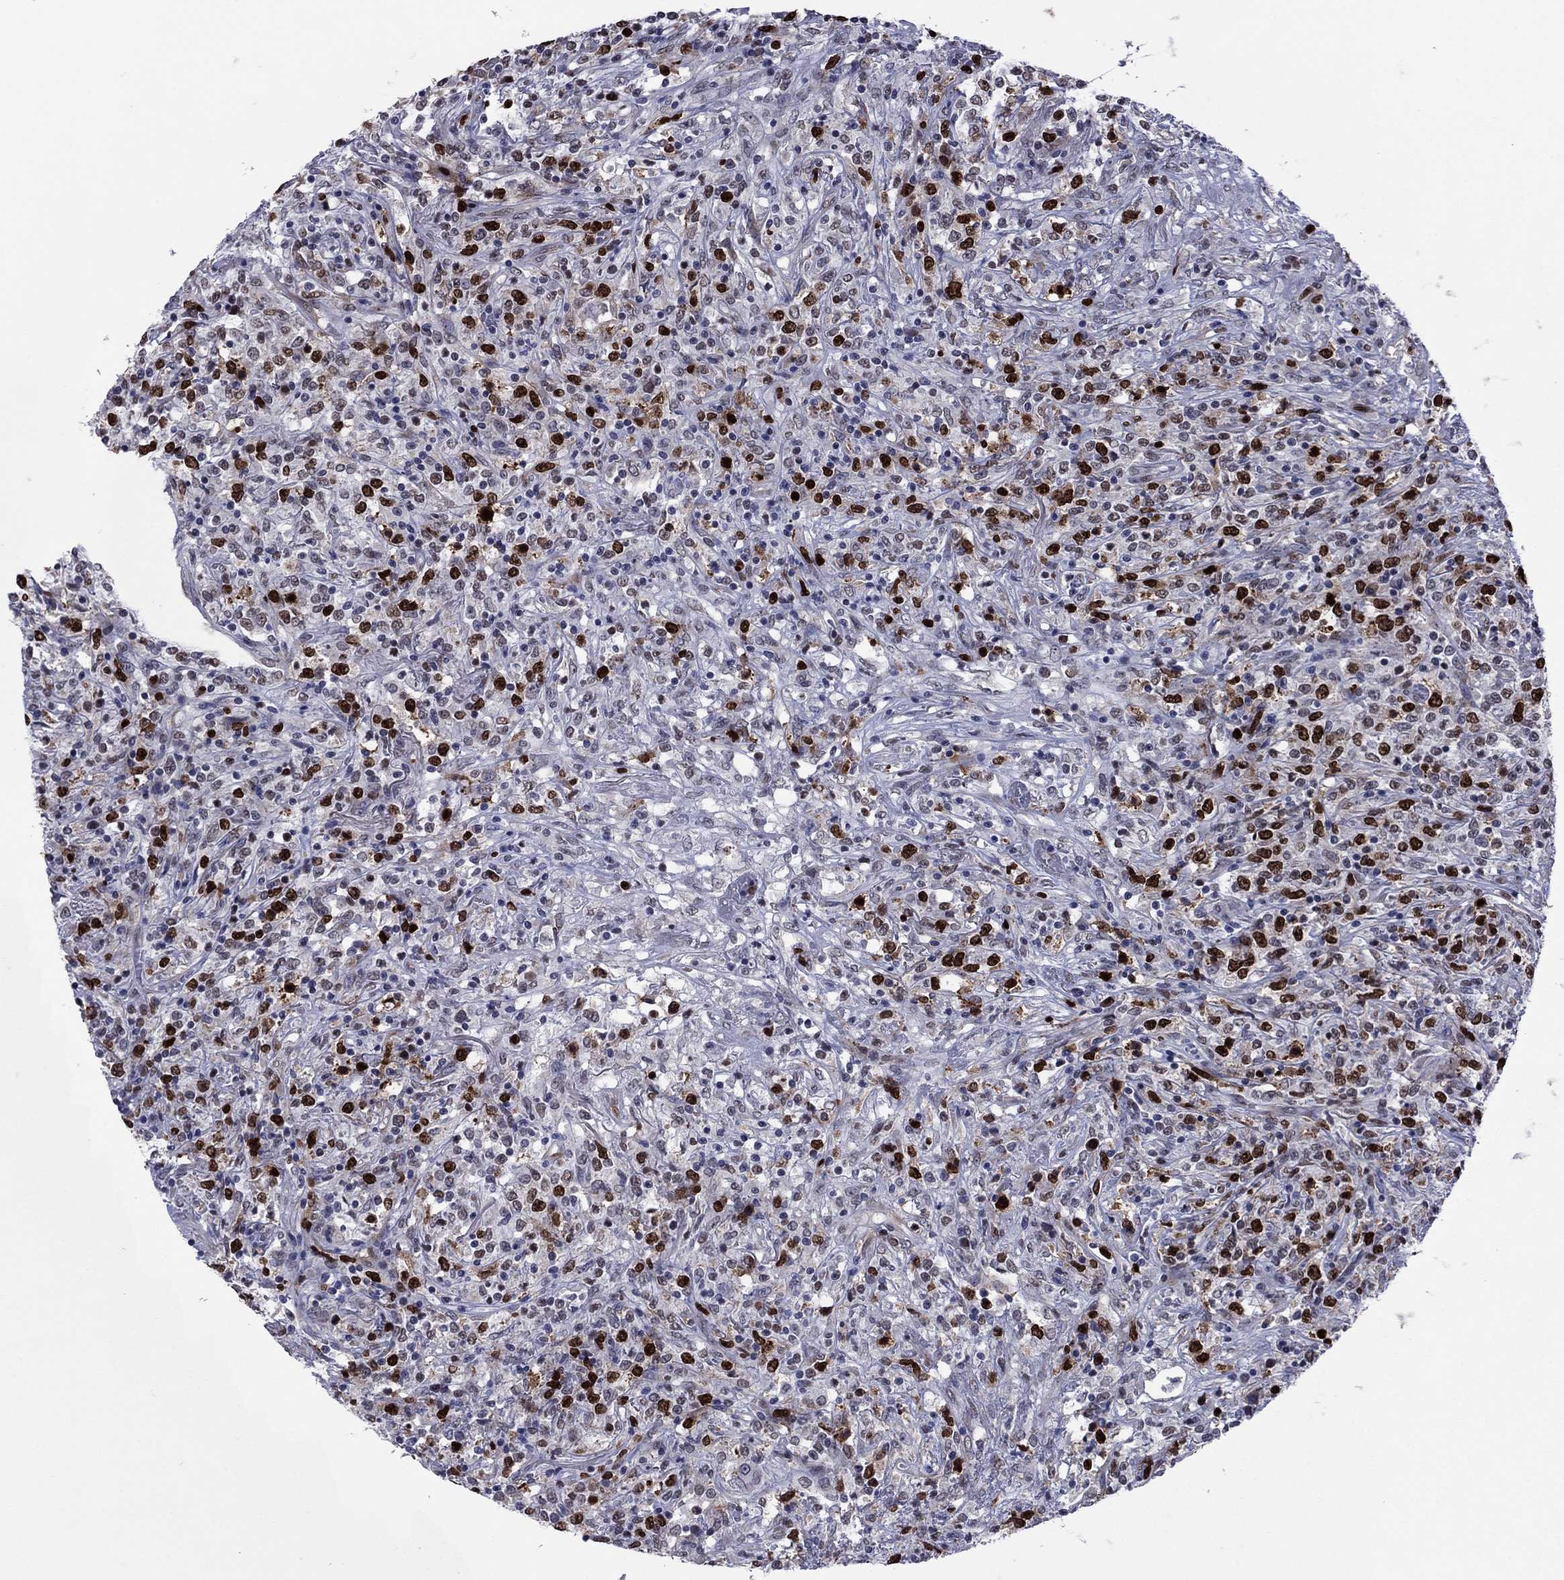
{"staining": {"intensity": "strong", "quantity": "25%-75%", "location": "nuclear"}, "tissue": "lymphoma", "cell_type": "Tumor cells", "image_type": "cancer", "snomed": [{"axis": "morphology", "description": "Malignant lymphoma, non-Hodgkin's type, High grade"}, {"axis": "topography", "description": "Lung"}], "caption": "Protein analysis of malignant lymphoma, non-Hodgkin's type (high-grade) tissue reveals strong nuclear positivity in about 25%-75% of tumor cells. (brown staining indicates protein expression, while blue staining denotes nuclei).", "gene": "CDCA5", "patient": {"sex": "male", "age": 79}}